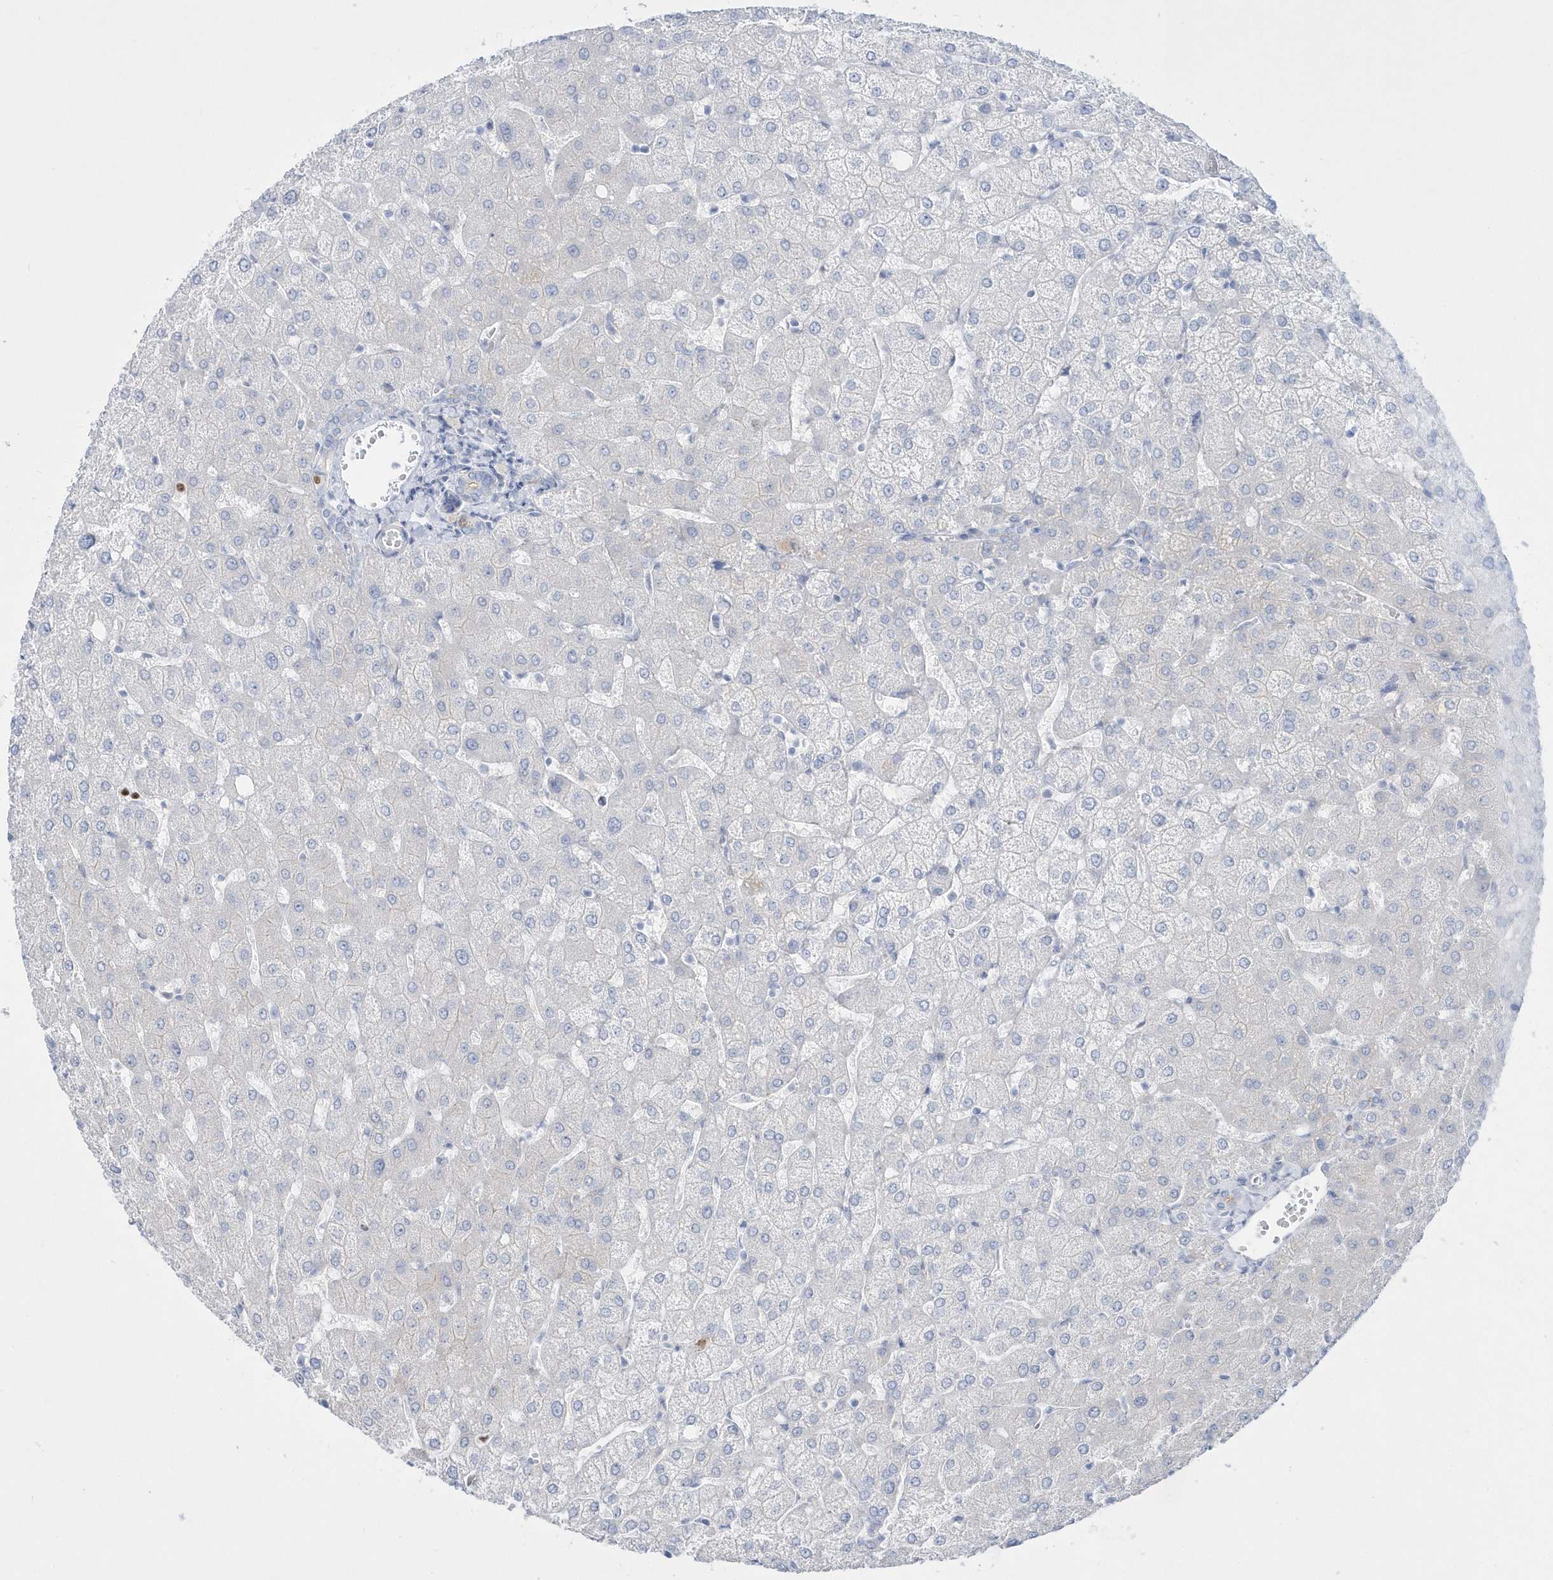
{"staining": {"intensity": "negative", "quantity": "none", "location": "none"}, "tissue": "liver", "cell_type": "Cholangiocytes", "image_type": "normal", "snomed": [{"axis": "morphology", "description": "Normal tissue, NOS"}, {"axis": "topography", "description": "Liver"}], "caption": "The micrograph exhibits no staining of cholangiocytes in unremarkable liver. (Stains: DAB (3,3'-diaminobenzidine) immunohistochemistry (IHC) with hematoxylin counter stain, Microscopy: brightfield microscopy at high magnification).", "gene": "TMCO6", "patient": {"sex": "female", "age": 54}}